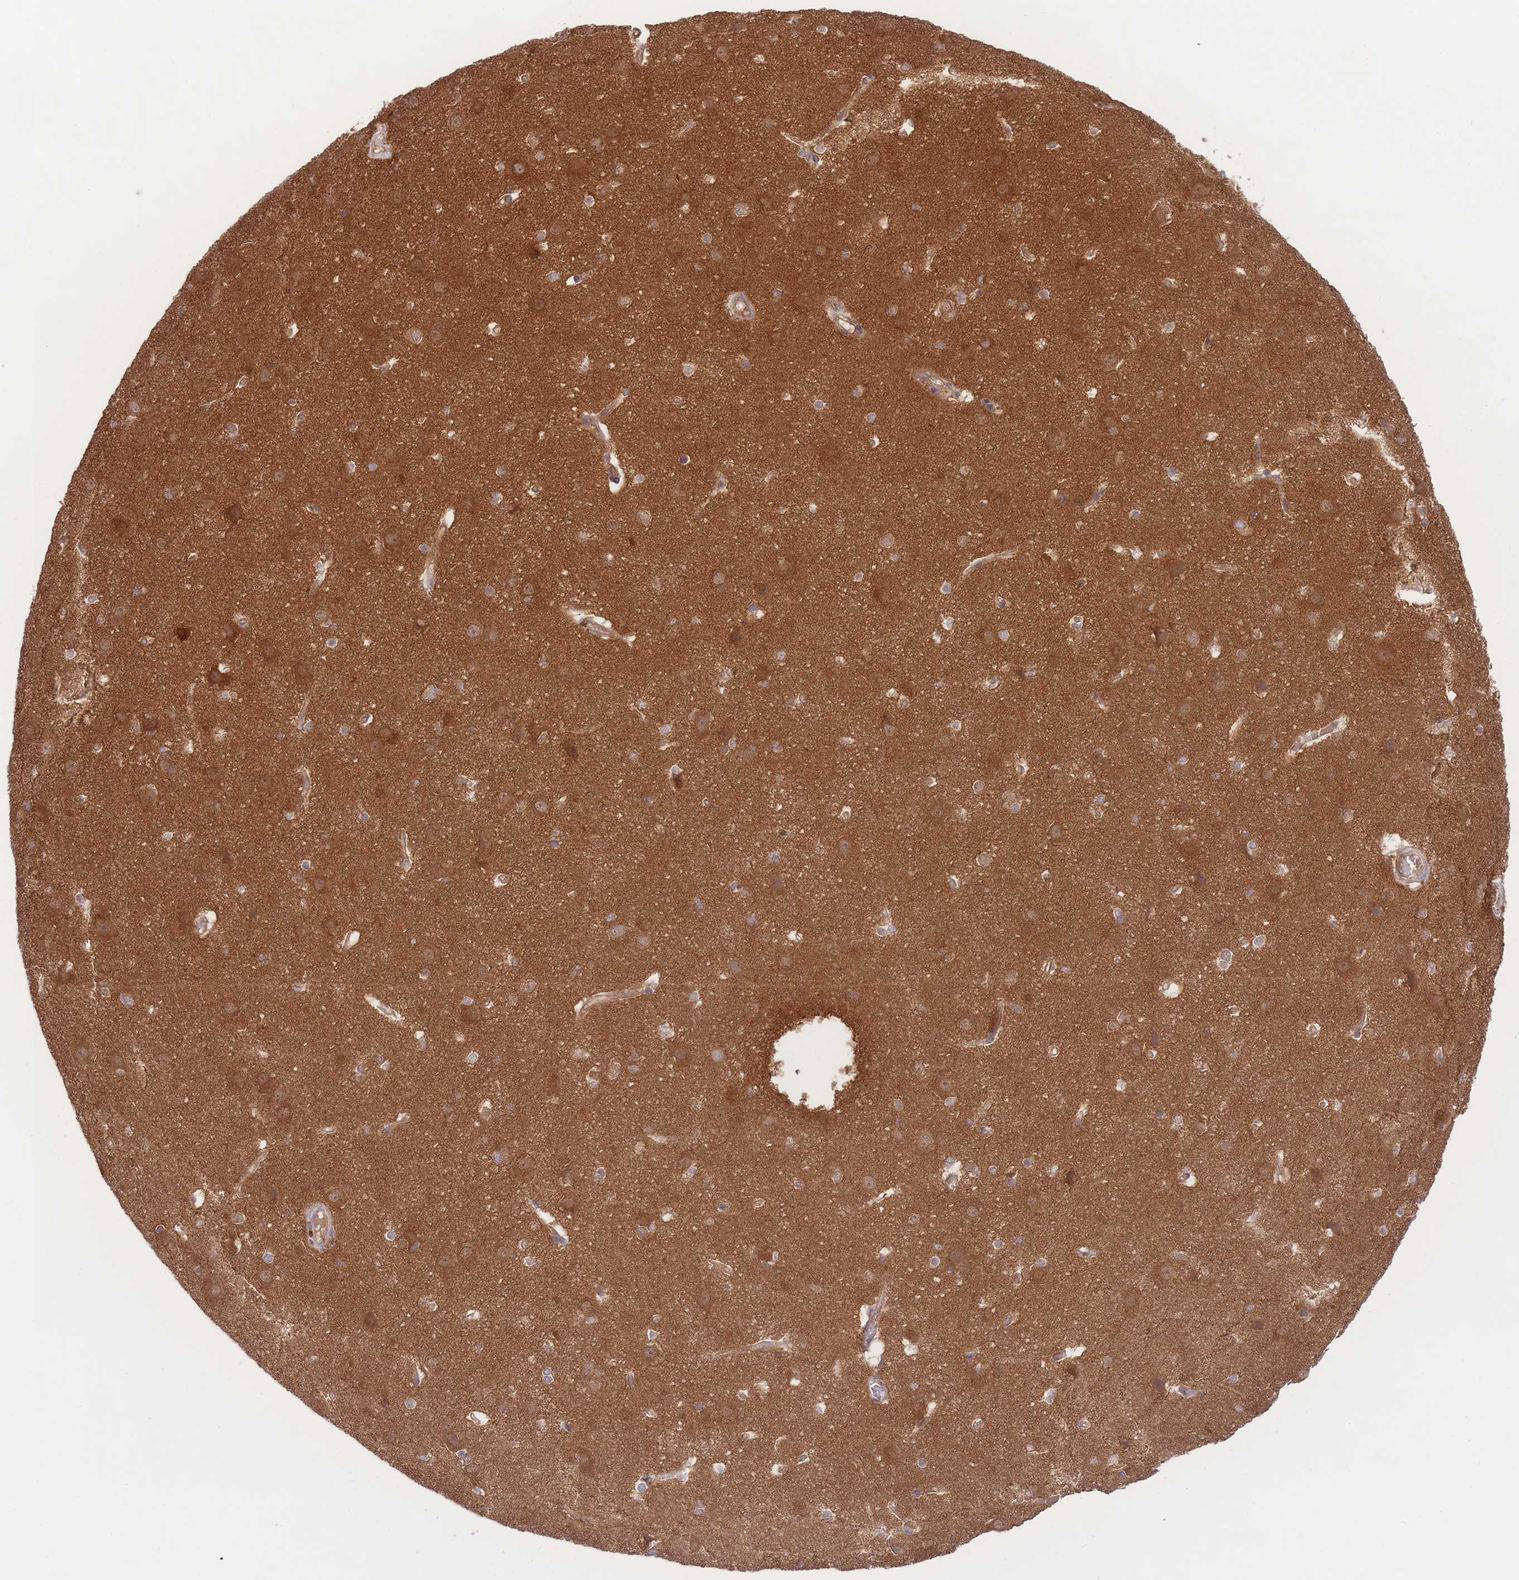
{"staining": {"intensity": "moderate", "quantity": ">75%", "location": "cytoplasmic/membranous"}, "tissue": "cerebral cortex", "cell_type": "Endothelial cells", "image_type": "normal", "snomed": [{"axis": "morphology", "description": "Normal tissue, NOS"}, {"axis": "topography", "description": "Cerebral cortex"}], "caption": "Cerebral cortex was stained to show a protein in brown. There is medium levels of moderate cytoplasmic/membranous positivity in about >75% of endothelial cells.", "gene": "PREP", "patient": {"sex": "male", "age": 37}}